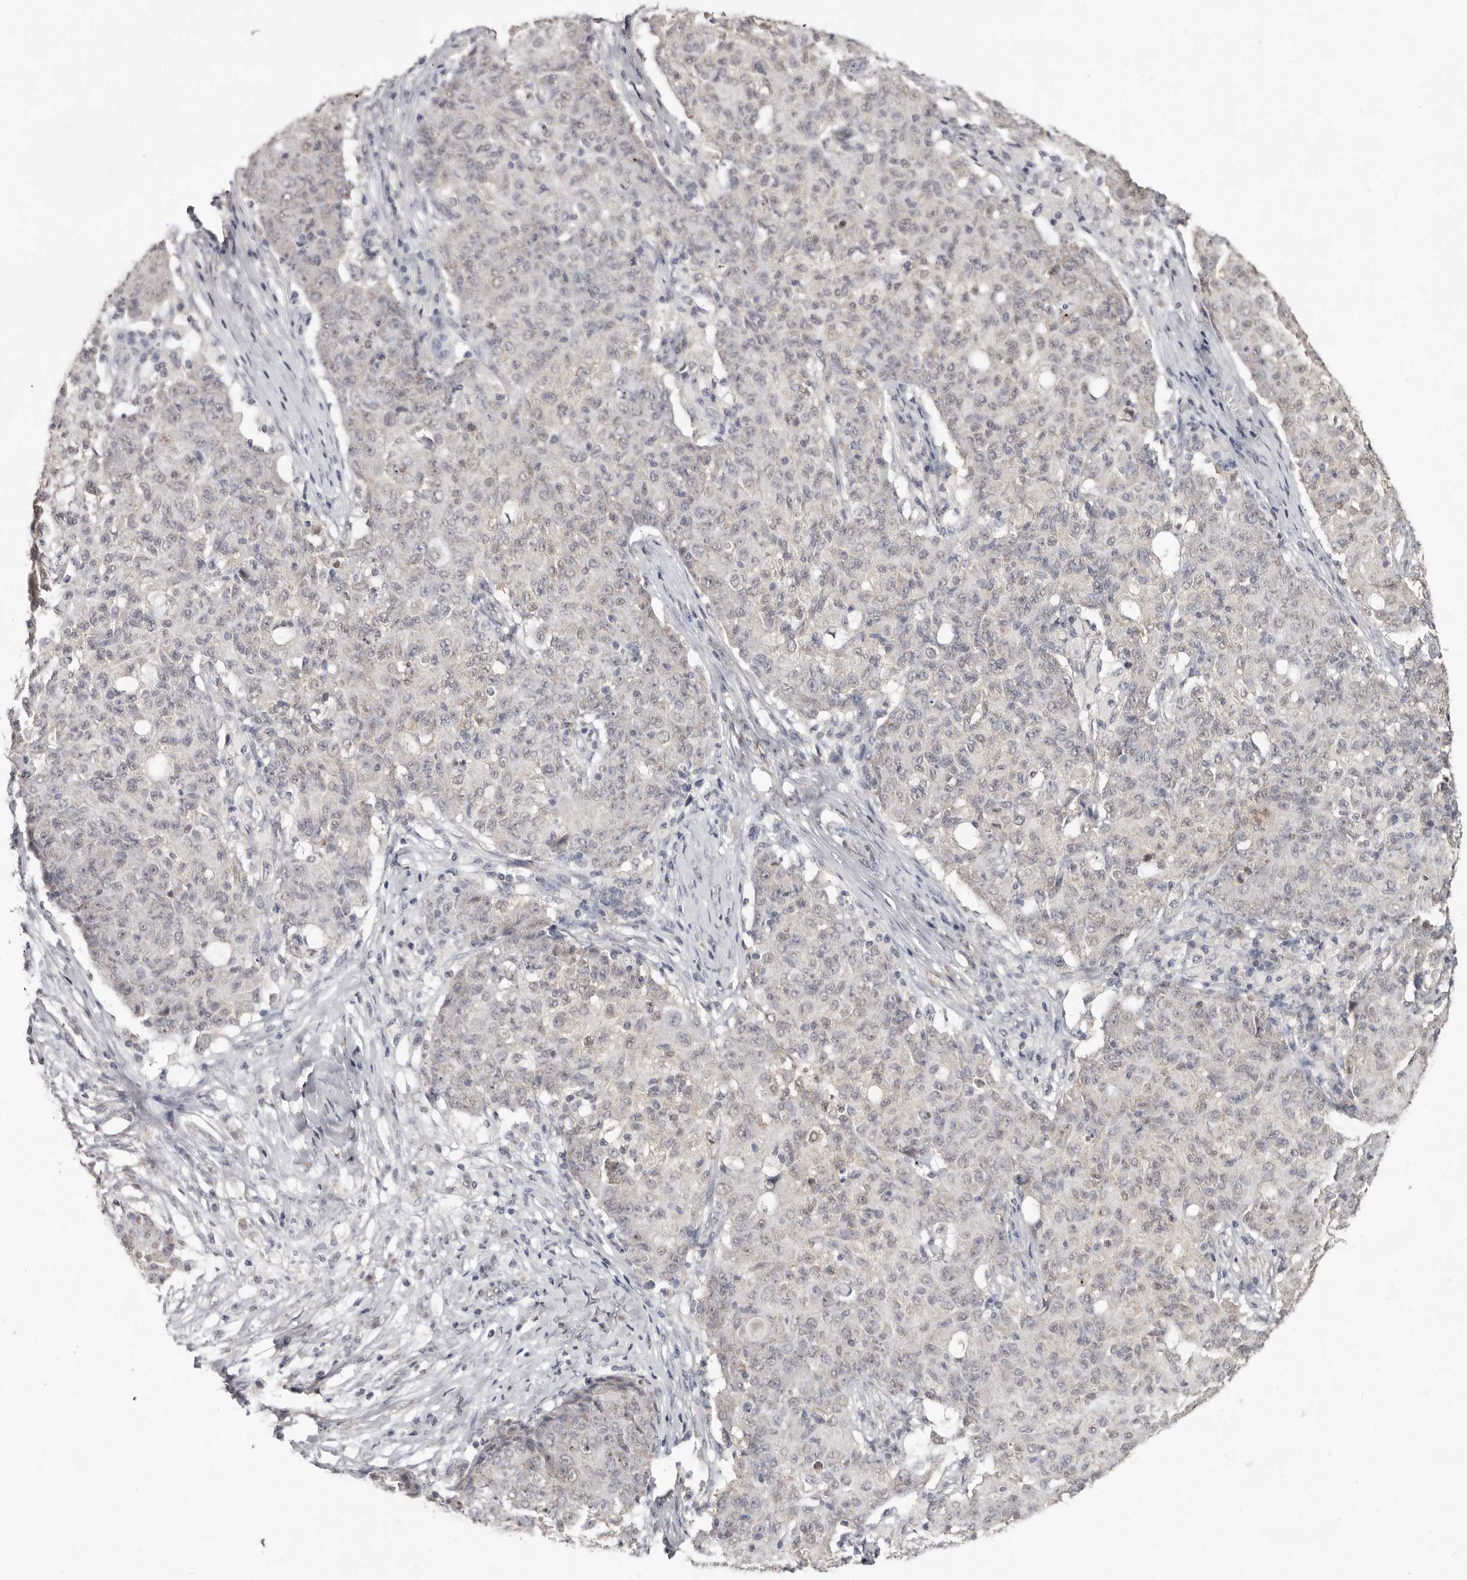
{"staining": {"intensity": "weak", "quantity": "<25%", "location": "nuclear"}, "tissue": "ovarian cancer", "cell_type": "Tumor cells", "image_type": "cancer", "snomed": [{"axis": "morphology", "description": "Carcinoma, endometroid"}, {"axis": "topography", "description": "Ovary"}], "caption": "IHC of human endometroid carcinoma (ovarian) exhibits no positivity in tumor cells. (Immunohistochemistry, brightfield microscopy, high magnification).", "gene": "LINGO2", "patient": {"sex": "female", "age": 42}}